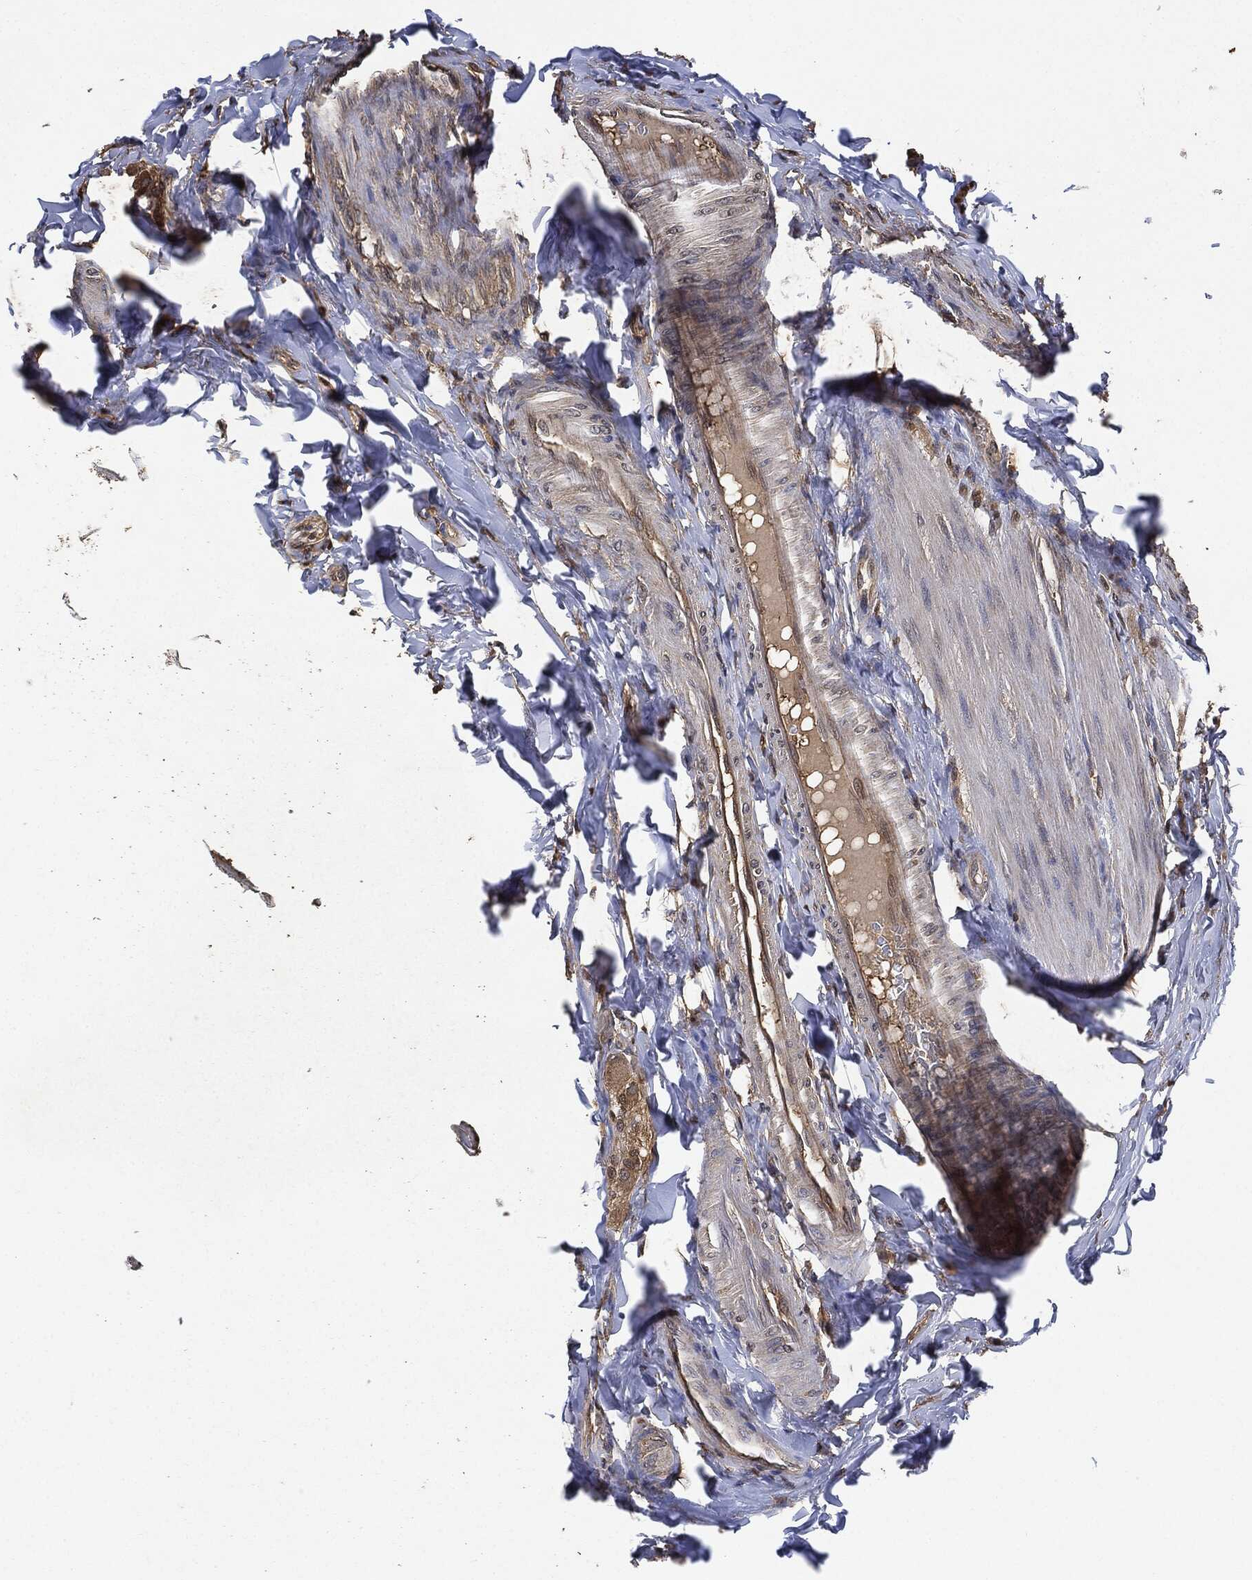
{"staining": {"intensity": "moderate", "quantity": "<25%", "location": "cytoplasmic/membranous"}, "tissue": "colon", "cell_type": "Endothelial cells", "image_type": "normal", "snomed": [{"axis": "morphology", "description": "Normal tissue, NOS"}, {"axis": "topography", "description": "Colon"}], "caption": "A micrograph of human colon stained for a protein demonstrates moderate cytoplasmic/membranous brown staining in endothelial cells. (brown staining indicates protein expression, while blue staining denotes nuclei).", "gene": "BRAF", "patient": {"sex": "female", "age": 65}}